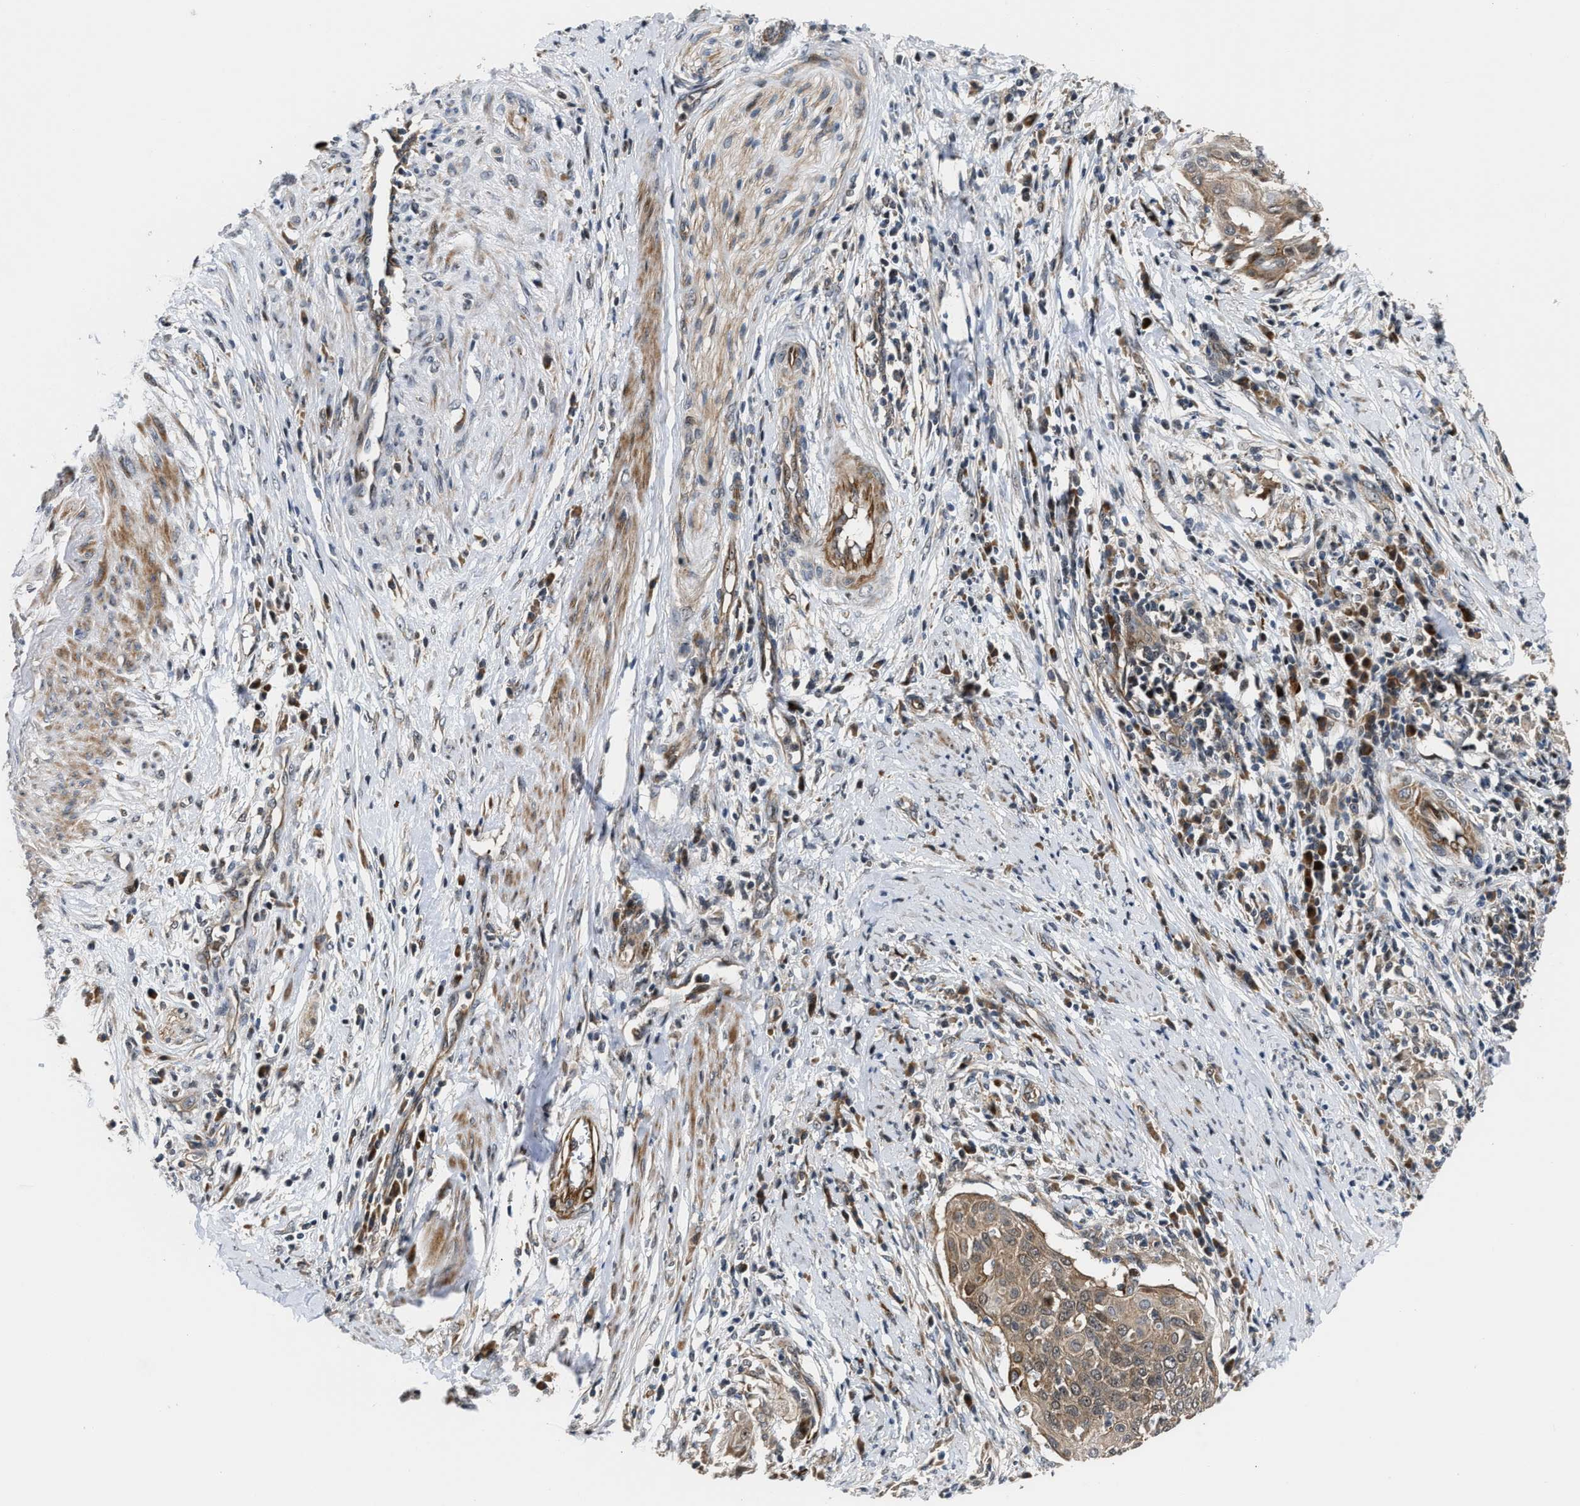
{"staining": {"intensity": "moderate", "quantity": ">75%", "location": "cytoplasmic/membranous"}, "tissue": "cervical cancer", "cell_type": "Tumor cells", "image_type": "cancer", "snomed": [{"axis": "morphology", "description": "Squamous cell carcinoma, NOS"}, {"axis": "topography", "description": "Cervix"}], "caption": "Tumor cells reveal moderate cytoplasmic/membranous positivity in about >75% of cells in squamous cell carcinoma (cervical). Using DAB (brown) and hematoxylin (blue) stains, captured at high magnification using brightfield microscopy.", "gene": "ALDH3A2", "patient": {"sex": "female", "age": 39}}